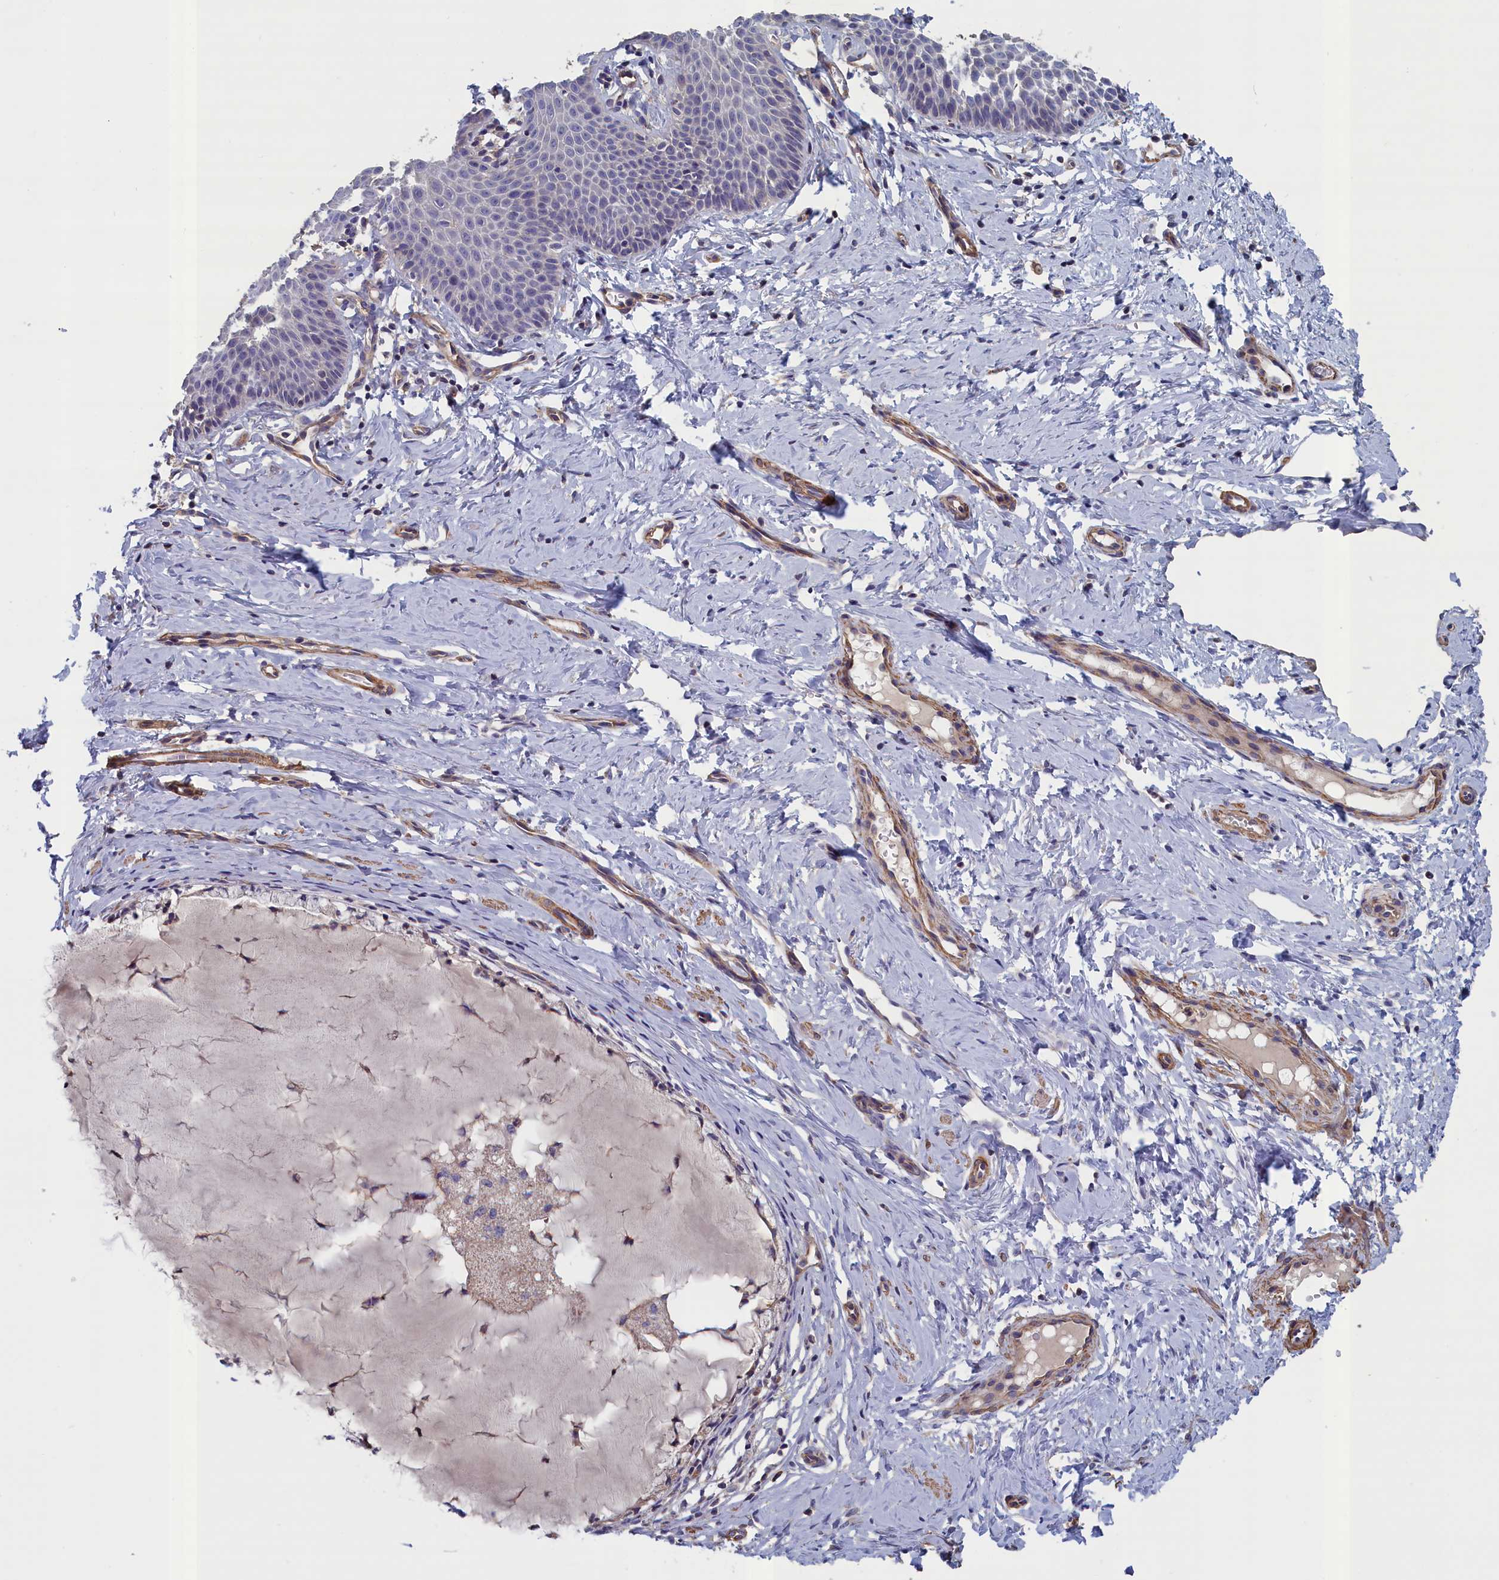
{"staining": {"intensity": "weak", "quantity": "<25%", "location": "cytoplasmic/membranous"}, "tissue": "cervix", "cell_type": "Glandular cells", "image_type": "normal", "snomed": [{"axis": "morphology", "description": "Normal tissue, NOS"}, {"axis": "topography", "description": "Cervix"}], "caption": "This is a micrograph of immunohistochemistry staining of normal cervix, which shows no positivity in glandular cells.", "gene": "ANKRD2", "patient": {"sex": "female", "age": 36}}